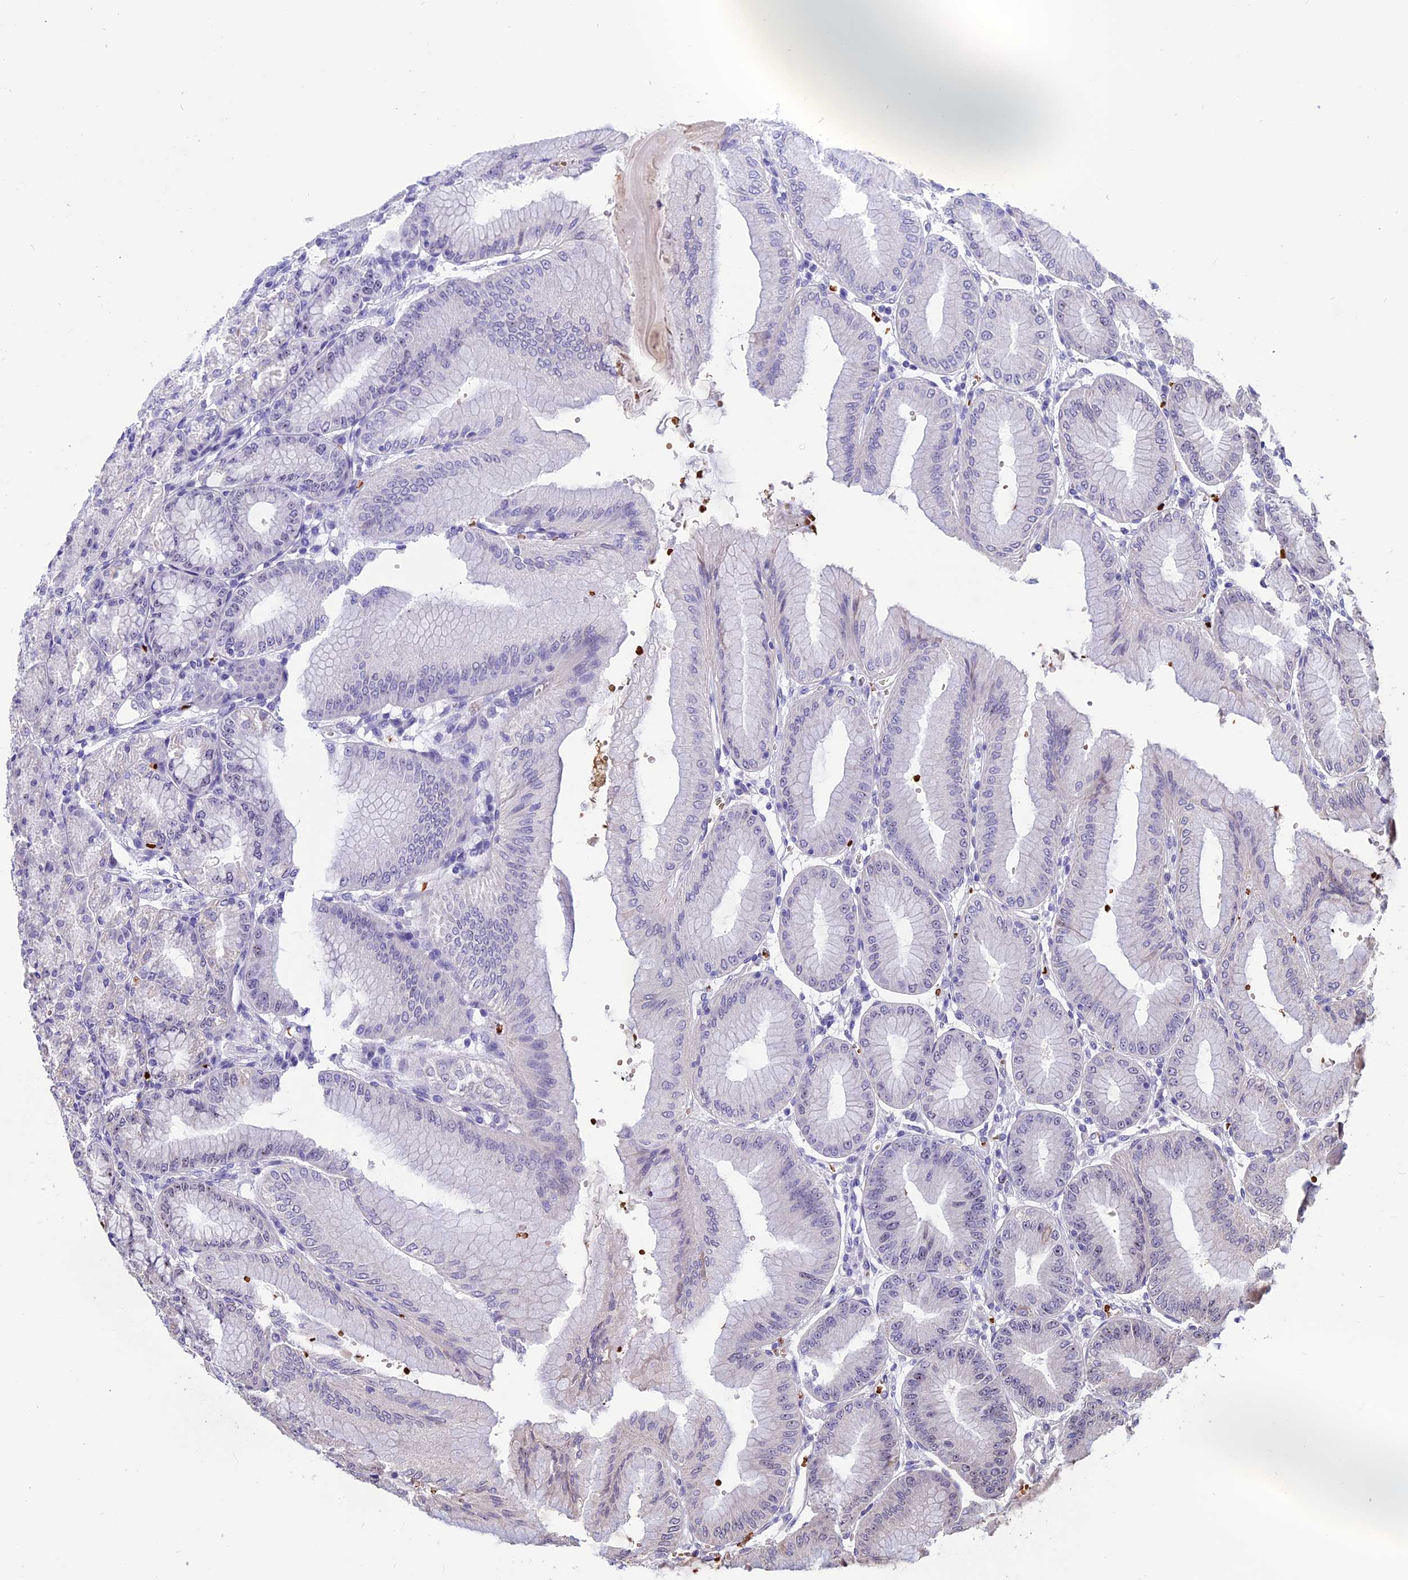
{"staining": {"intensity": "weak", "quantity": "<25%", "location": "cytoplasmic/membranous"}, "tissue": "stomach", "cell_type": "Glandular cells", "image_type": "normal", "snomed": [{"axis": "morphology", "description": "Normal tissue, NOS"}, {"axis": "topography", "description": "Stomach, lower"}], "caption": "Glandular cells are negative for protein expression in normal human stomach. Nuclei are stained in blue.", "gene": "KNOP1", "patient": {"sex": "male", "age": 71}}